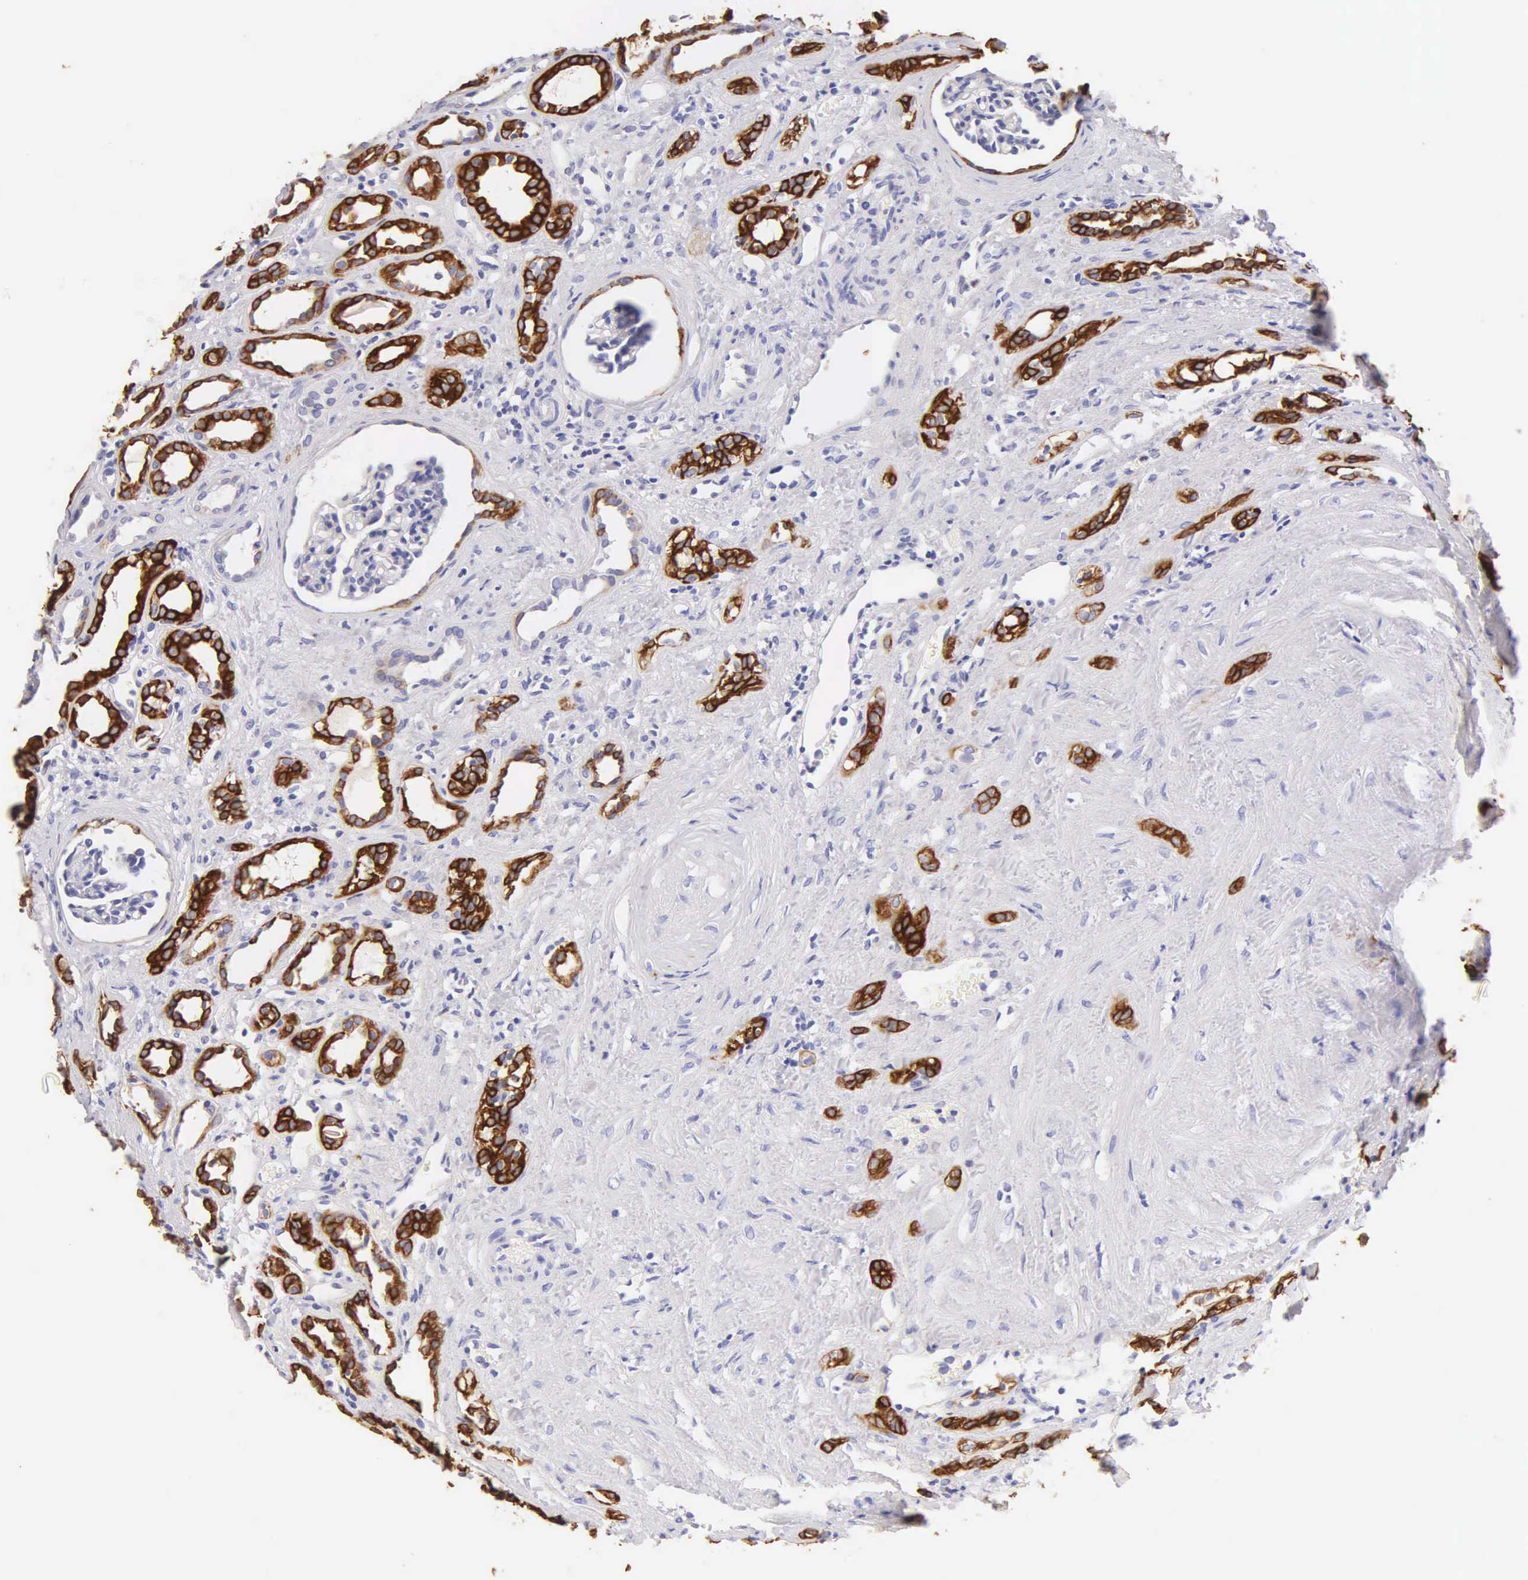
{"staining": {"intensity": "negative", "quantity": "none", "location": "none"}, "tissue": "kidney", "cell_type": "Cells in glomeruli", "image_type": "normal", "snomed": [{"axis": "morphology", "description": "Normal tissue, NOS"}, {"axis": "topography", "description": "Kidney"}], "caption": "High magnification brightfield microscopy of benign kidney stained with DAB (brown) and counterstained with hematoxylin (blue): cells in glomeruli show no significant staining. (DAB IHC with hematoxylin counter stain).", "gene": "KRT14", "patient": {"sex": "male", "age": 36}}